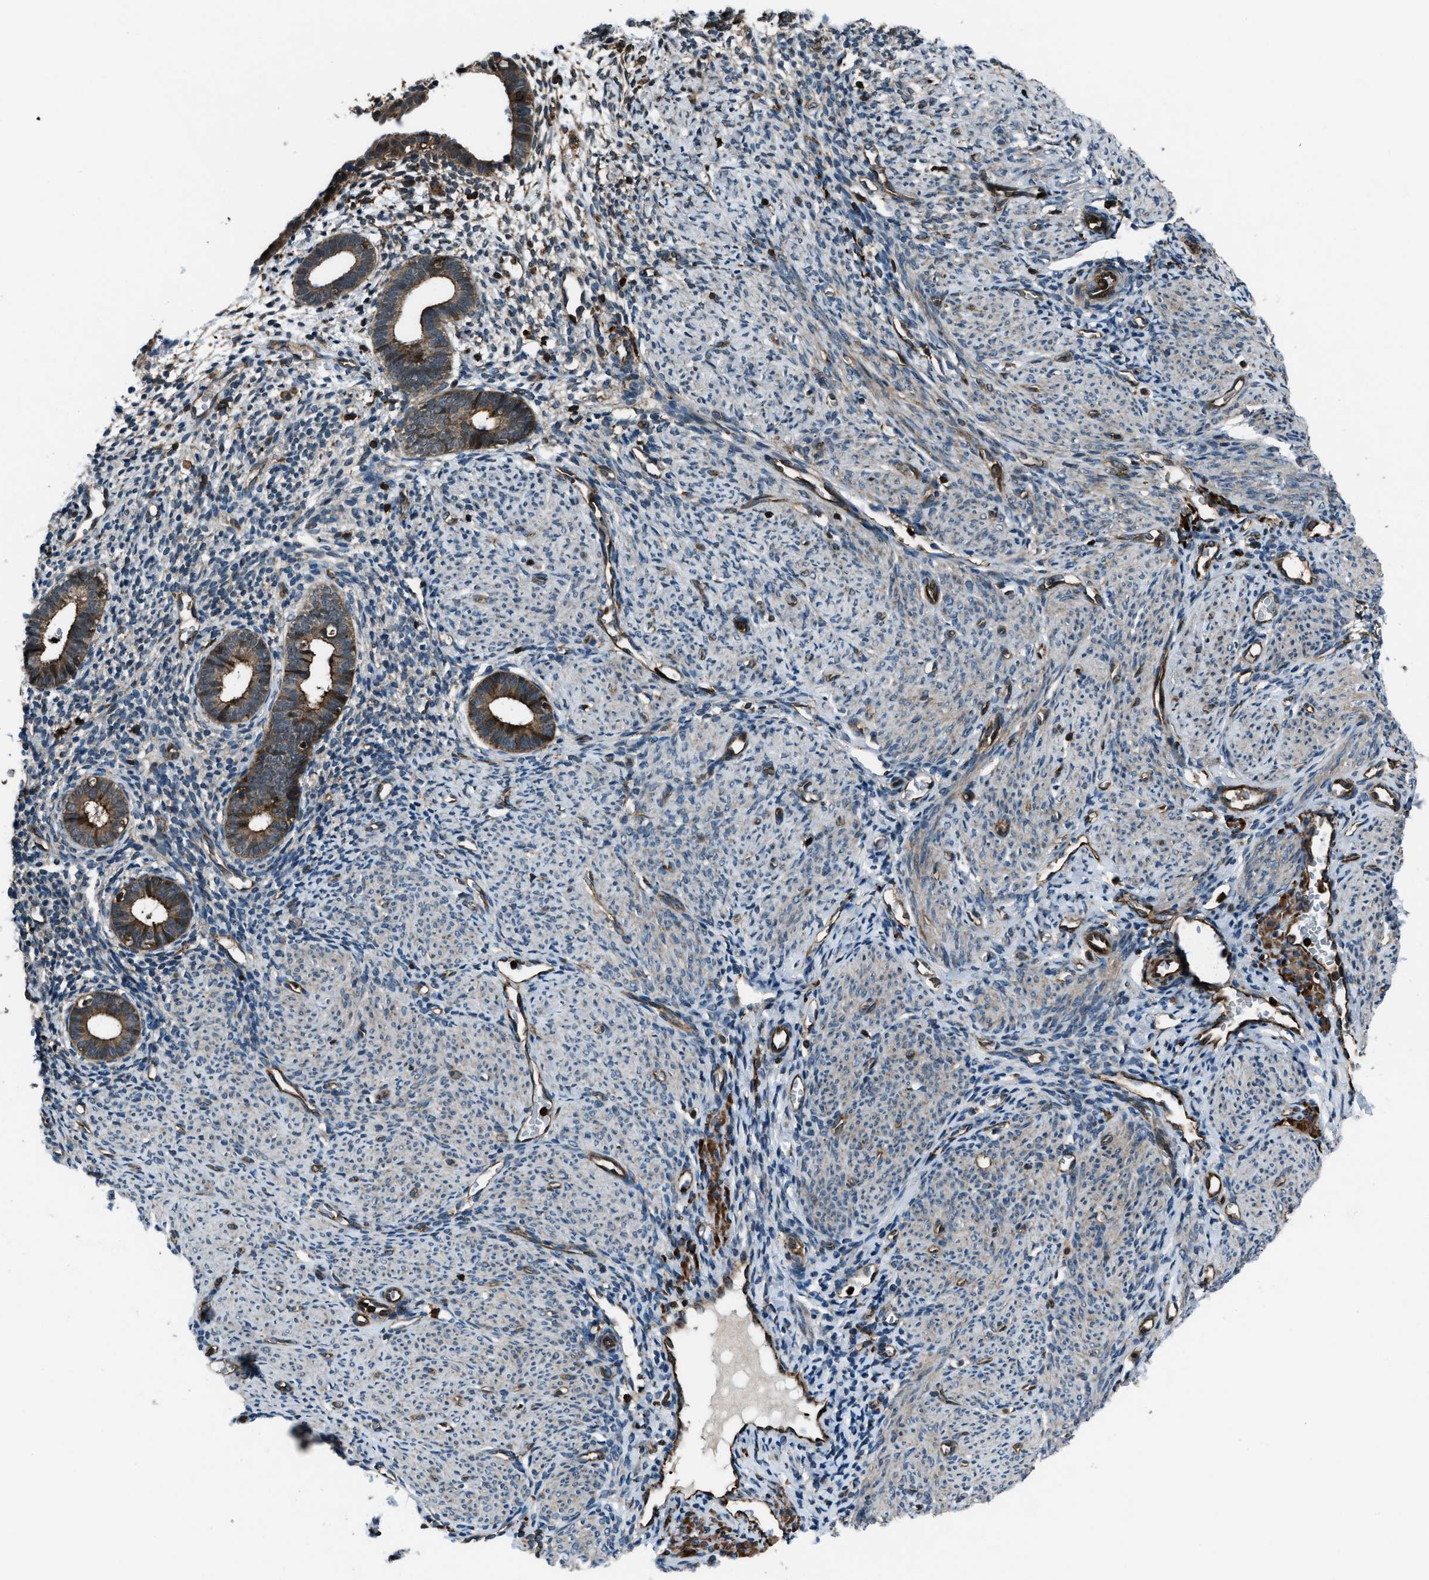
{"staining": {"intensity": "strong", "quantity": "25%-75%", "location": "cytoplasmic/membranous"}, "tissue": "endometrium", "cell_type": "Cells in endometrial stroma", "image_type": "normal", "snomed": [{"axis": "morphology", "description": "Normal tissue, NOS"}, {"axis": "morphology", "description": "Adenocarcinoma, NOS"}, {"axis": "topography", "description": "Endometrium"}], "caption": "IHC micrograph of normal endometrium: human endometrium stained using immunohistochemistry demonstrates high levels of strong protein expression localized specifically in the cytoplasmic/membranous of cells in endometrial stroma, appearing as a cytoplasmic/membranous brown color.", "gene": "SNX30", "patient": {"sex": "female", "age": 57}}